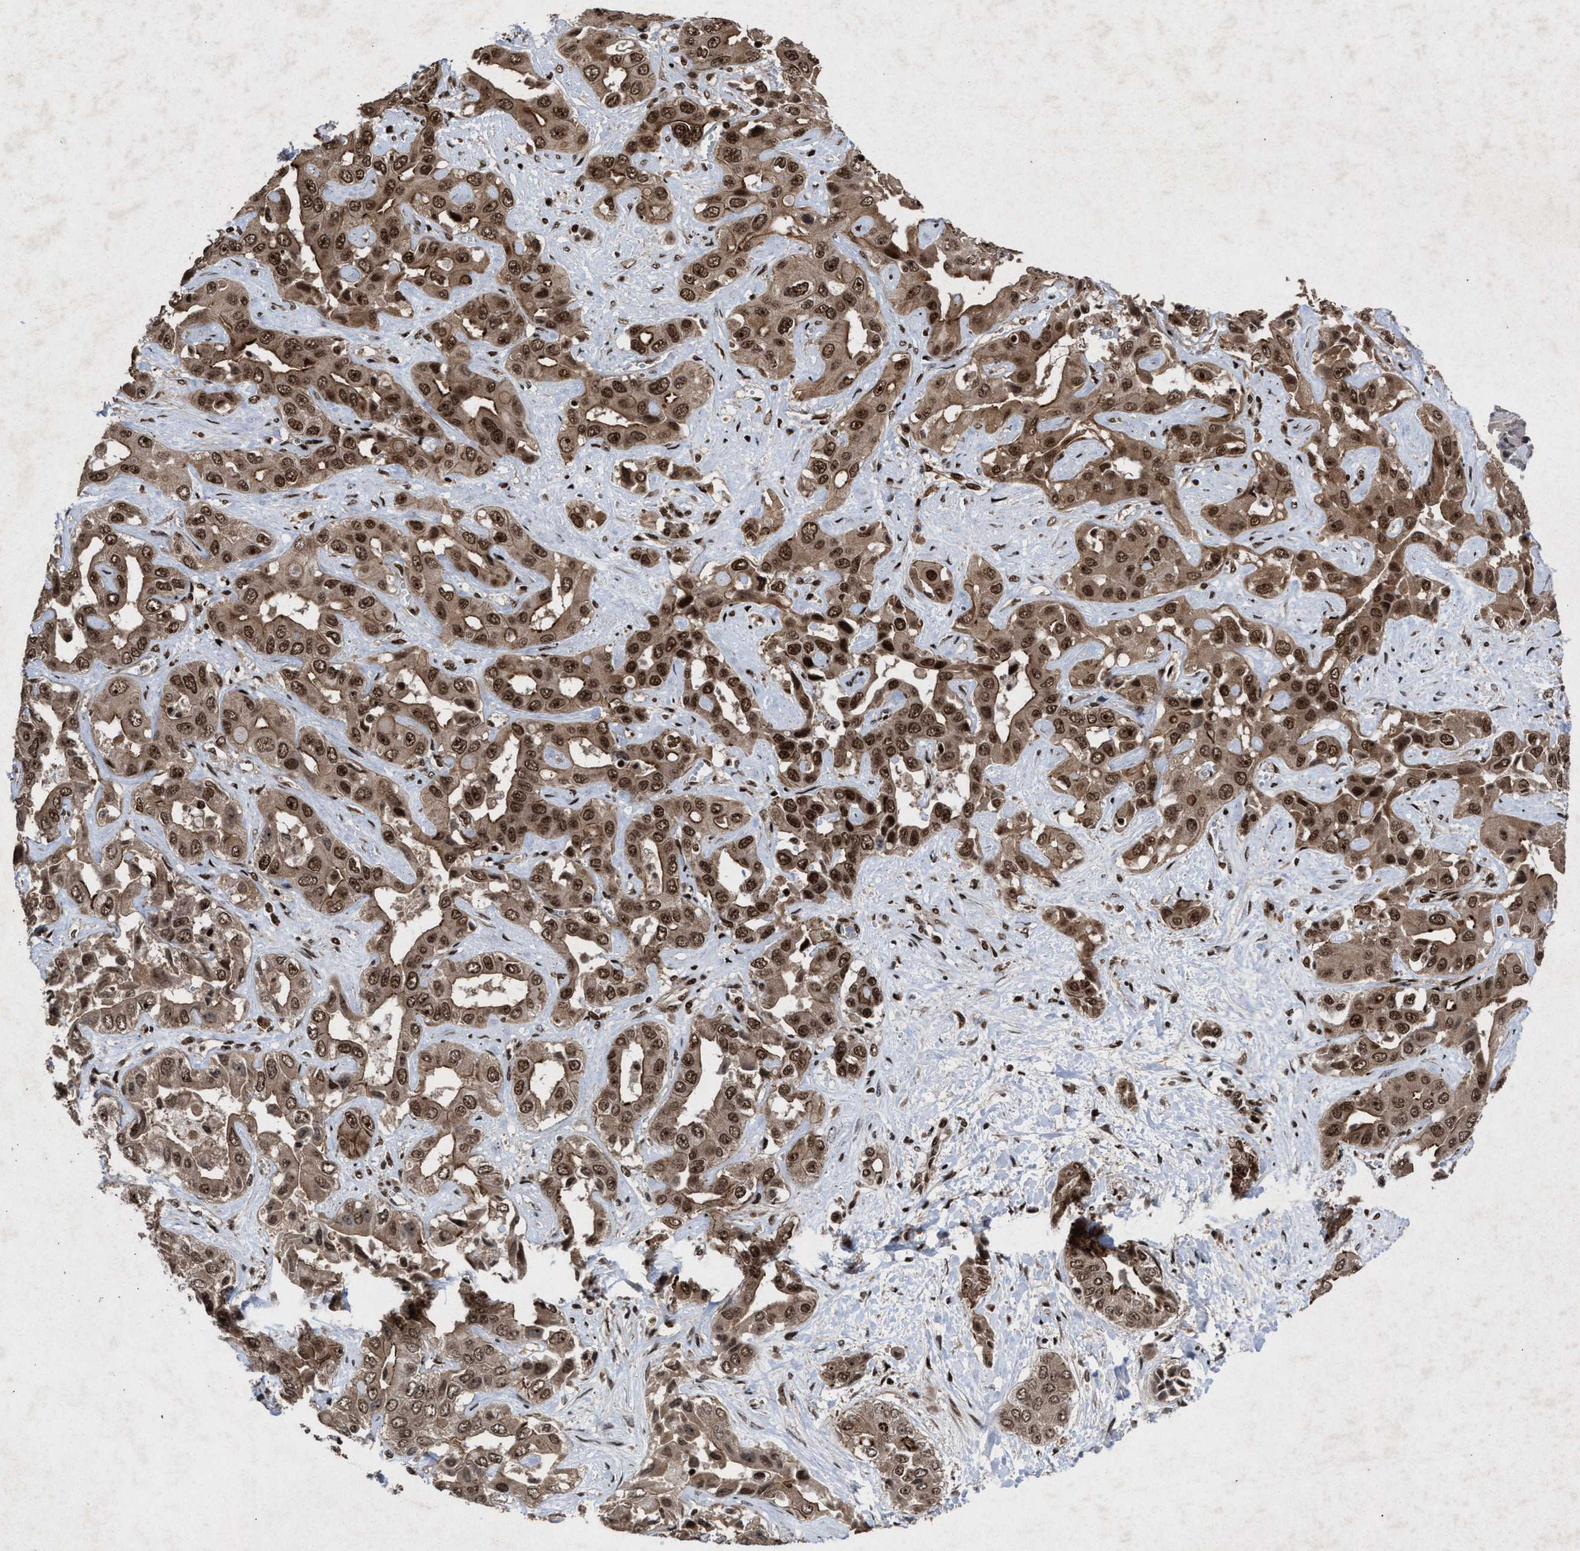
{"staining": {"intensity": "moderate", "quantity": ">75%", "location": "cytoplasmic/membranous,nuclear"}, "tissue": "liver cancer", "cell_type": "Tumor cells", "image_type": "cancer", "snomed": [{"axis": "morphology", "description": "Cholangiocarcinoma"}, {"axis": "topography", "description": "Liver"}], "caption": "This is a histology image of IHC staining of liver cancer (cholangiocarcinoma), which shows moderate staining in the cytoplasmic/membranous and nuclear of tumor cells.", "gene": "WIZ", "patient": {"sex": "female", "age": 52}}